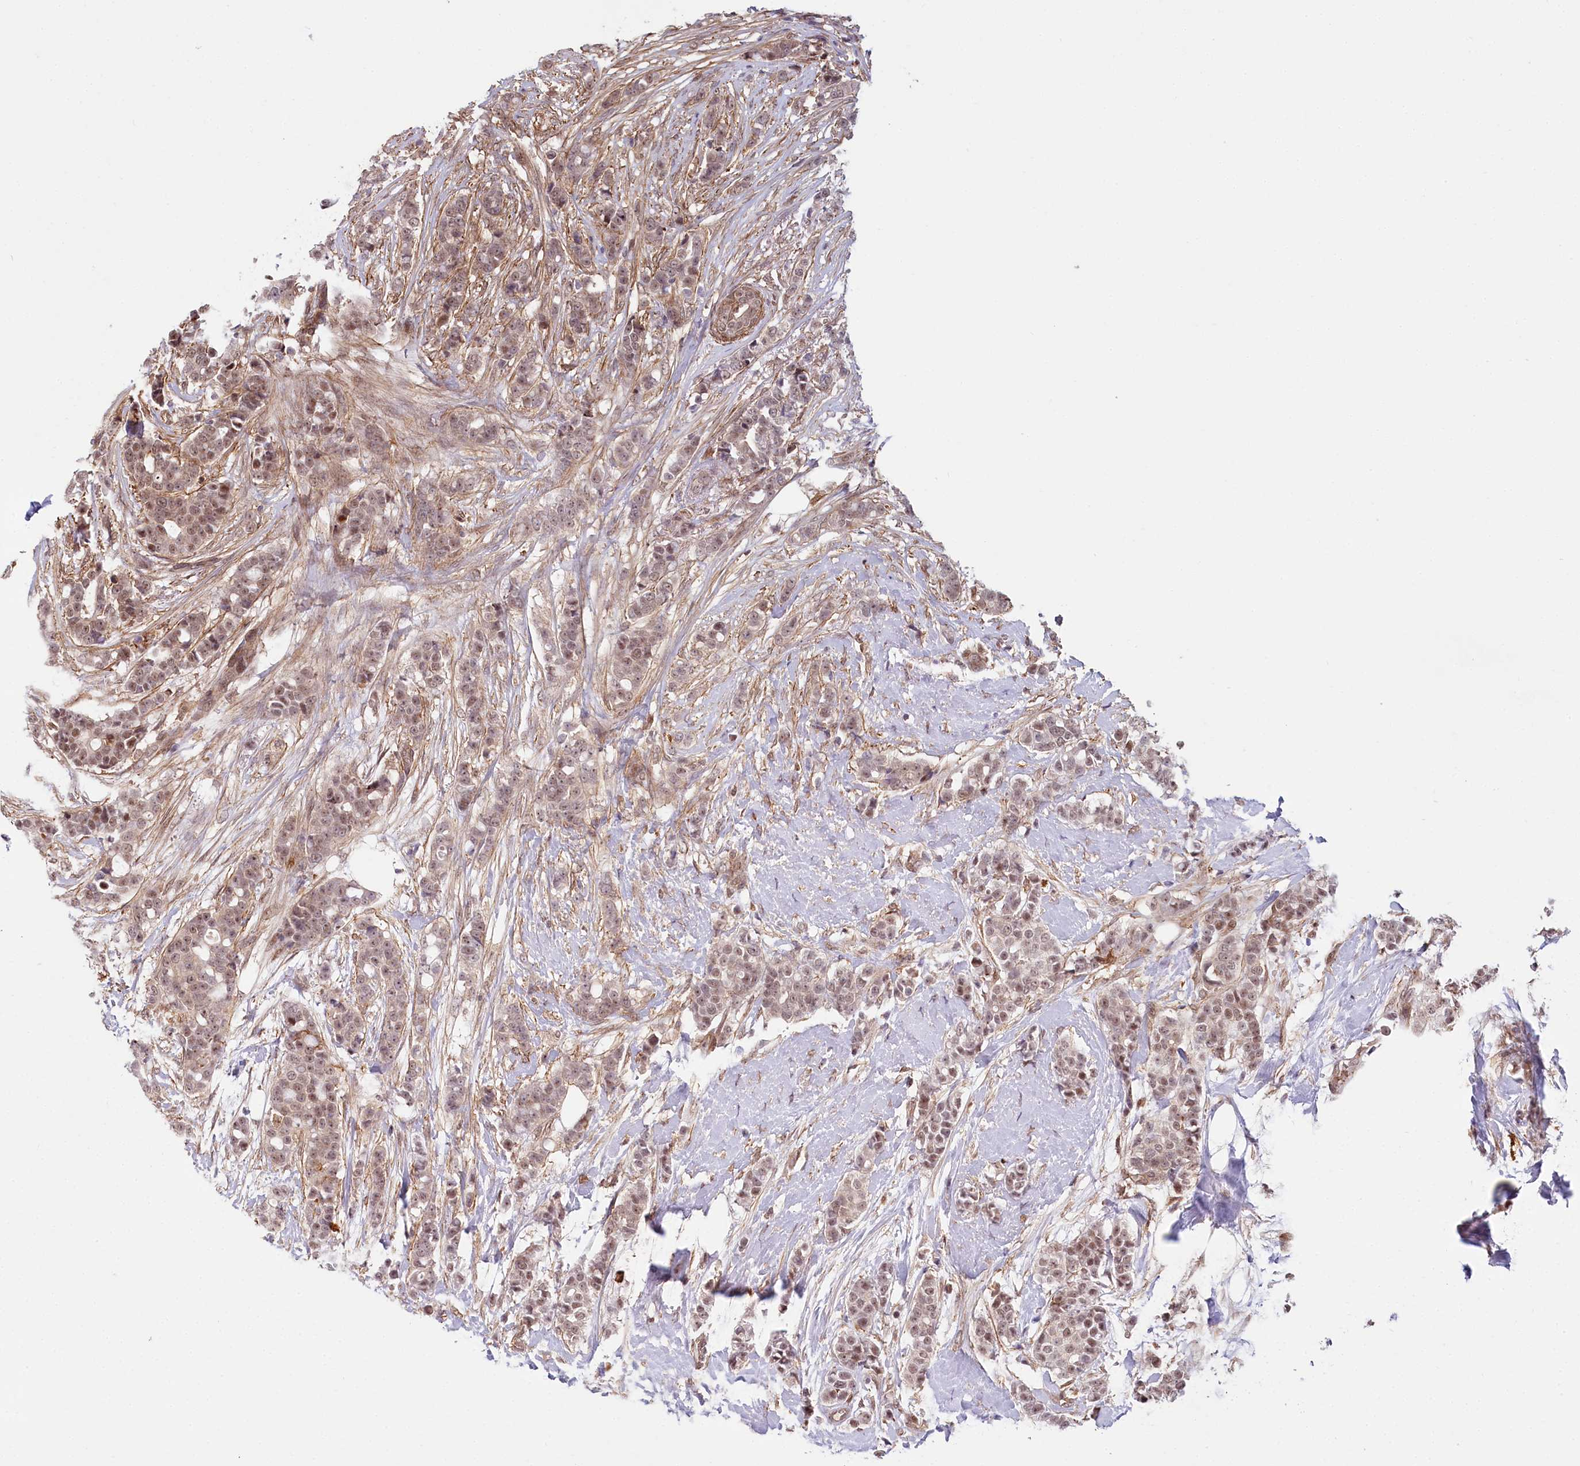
{"staining": {"intensity": "weak", "quantity": ">75%", "location": "nuclear"}, "tissue": "breast cancer", "cell_type": "Tumor cells", "image_type": "cancer", "snomed": [{"axis": "morphology", "description": "Lobular carcinoma"}, {"axis": "topography", "description": "Breast"}], "caption": "Tumor cells exhibit low levels of weak nuclear staining in approximately >75% of cells in human breast lobular carcinoma.", "gene": "TUBGCP2", "patient": {"sex": "female", "age": 51}}